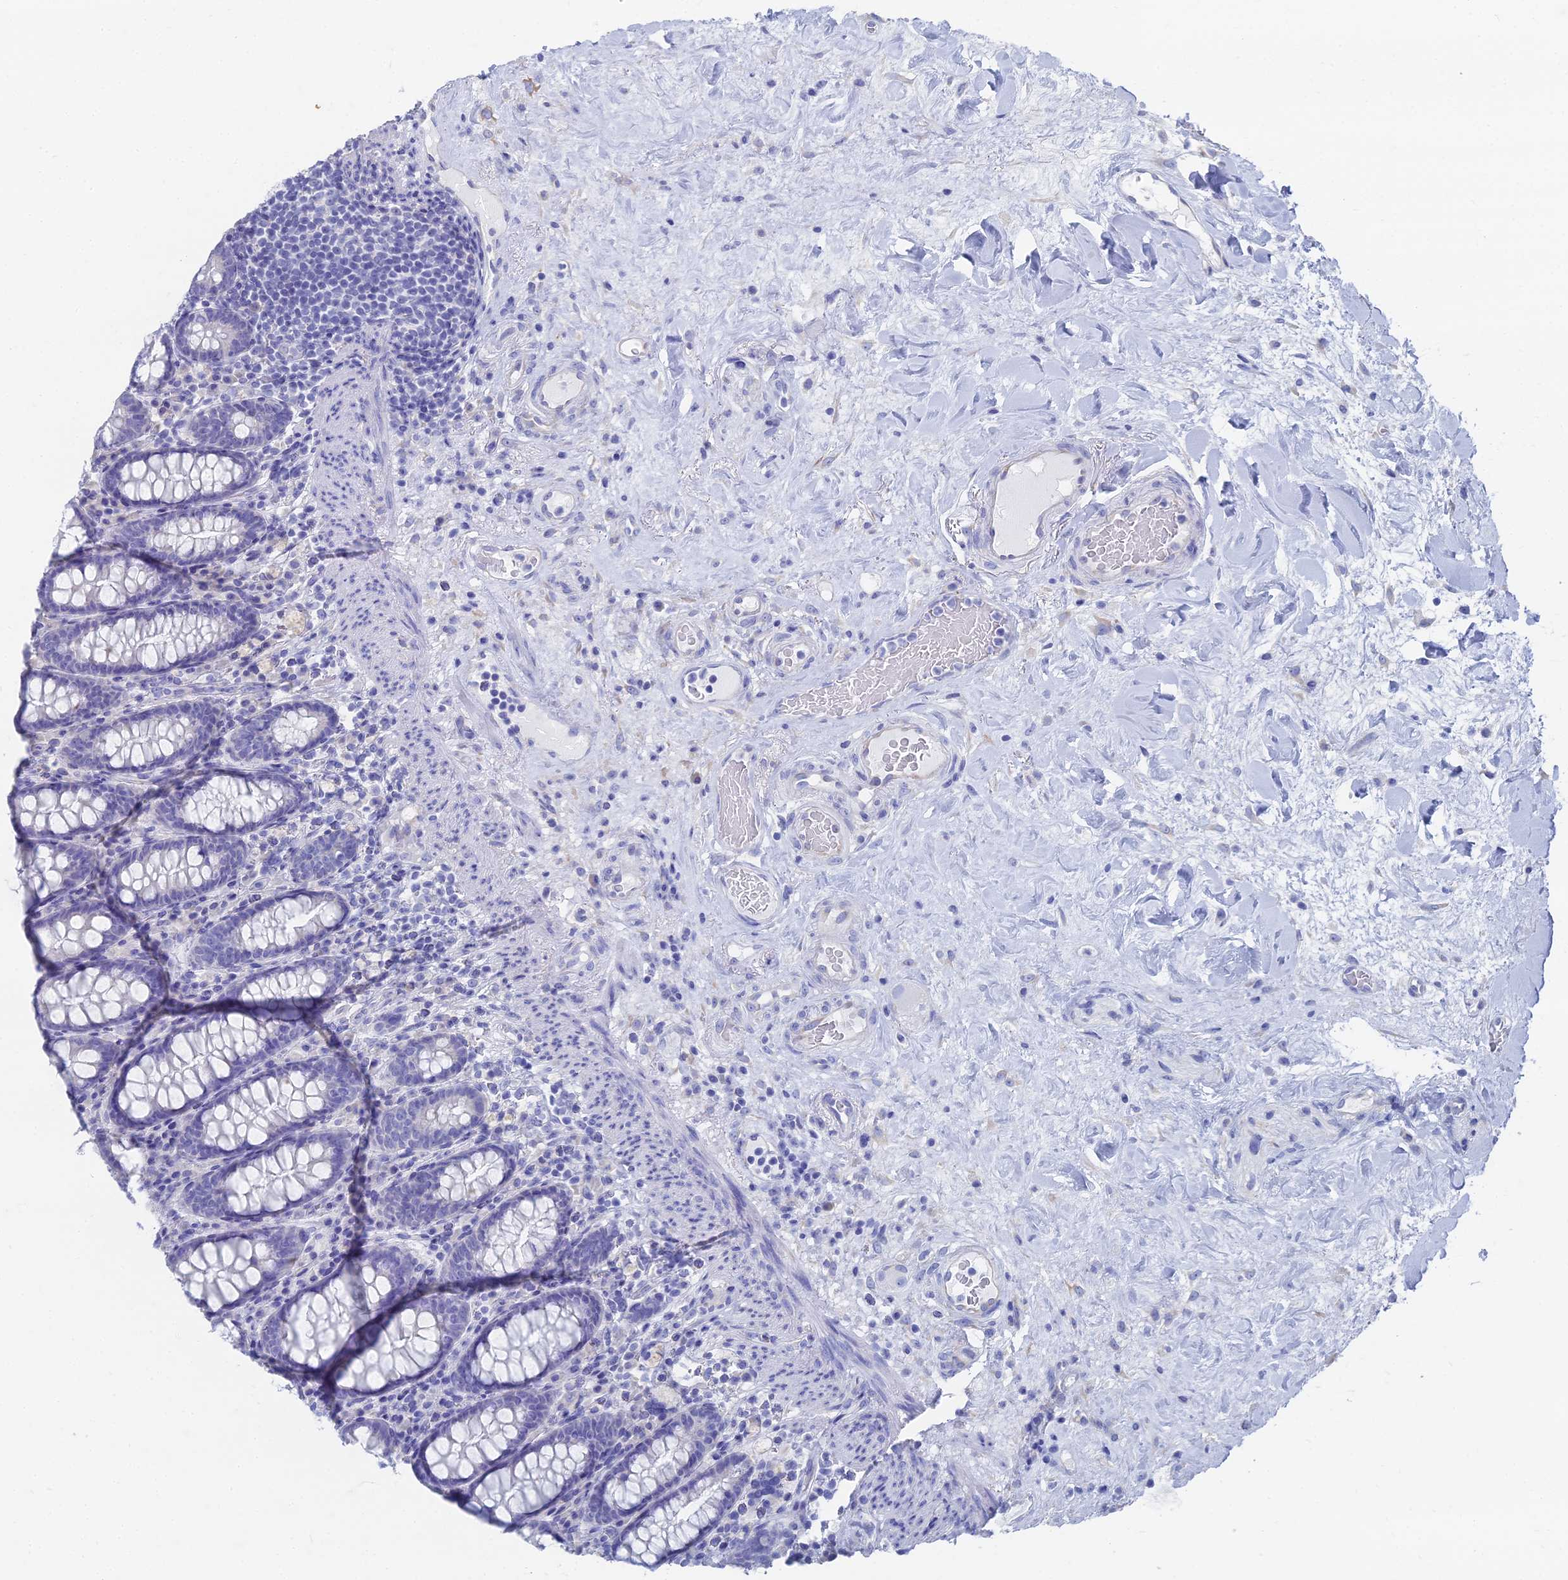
{"staining": {"intensity": "negative", "quantity": "none", "location": "none"}, "tissue": "colon", "cell_type": "Endothelial cells", "image_type": "normal", "snomed": [{"axis": "morphology", "description": "Normal tissue, NOS"}, {"axis": "topography", "description": "Colon"}], "caption": "This image is of unremarkable colon stained with immunohistochemistry to label a protein in brown with the nuclei are counter-stained blue. There is no positivity in endothelial cells. (Brightfield microscopy of DAB immunohistochemistry (IHC) at high magnification).", "gene": "TNNT3", "patient": {"sex": "female", "age": 79}}